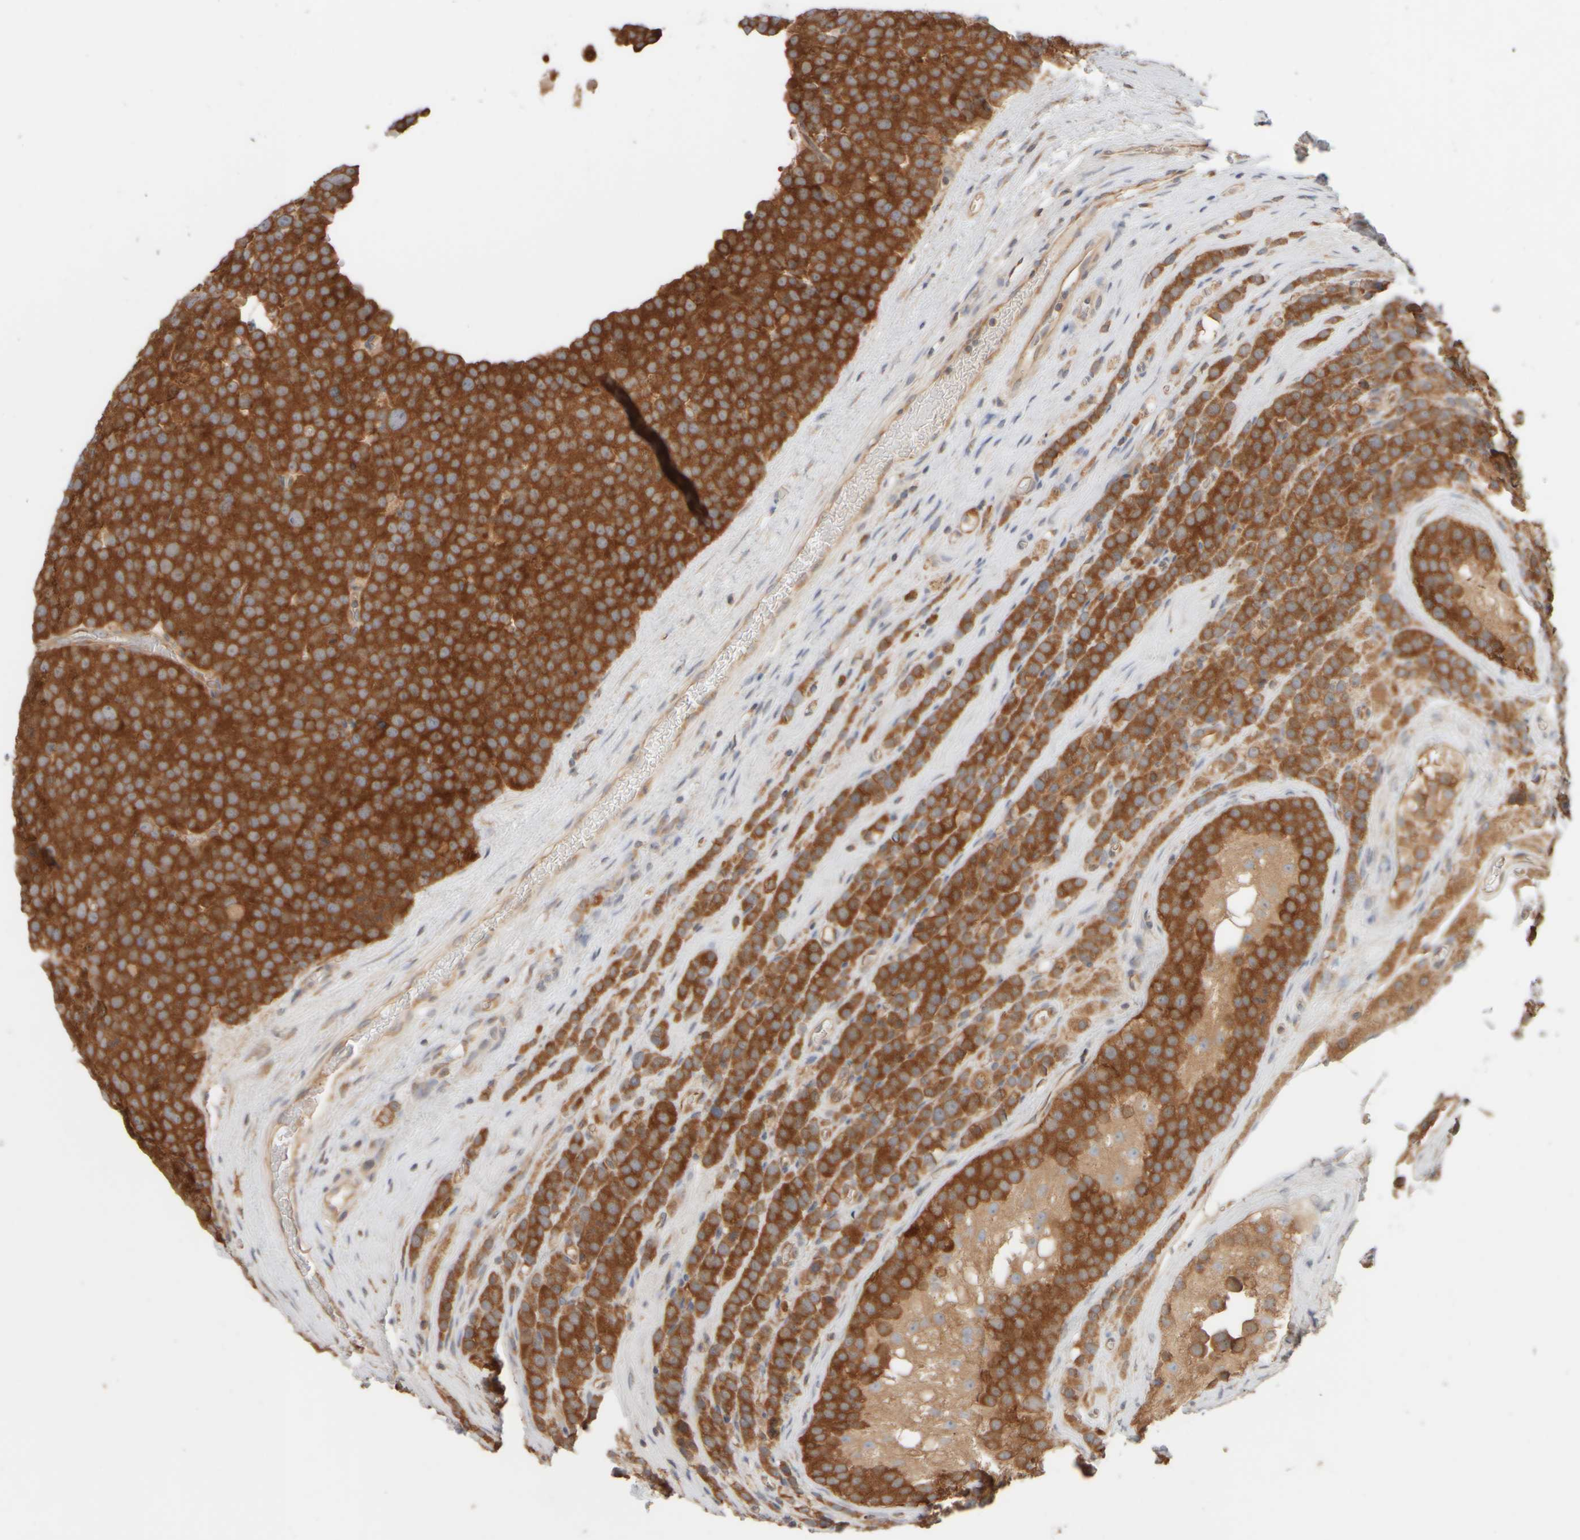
{"staining": {"intensity": "strong", "quantity": ">75%", "location": "cytoplasmic/membranous"}, "tissue": "testis cancer", "cell_type": "Tumor cells", "image_type": "cancer", "snomed": [{"axis": "morphology", "description": "Seminoma, NOS"}, {"axis": "topography", "description": "Testis"}], "caption": "Immunohistochemical staining of seminoma (testis) exhibits high levels of strong cytoplasmic/membranous protein positivity in approximately >75% of tumor cells. (DAB IHC with brightfield microscopy, high magnification).", "gene": "EIF2B3", "patient": {"sex": "male", "age": 71}}